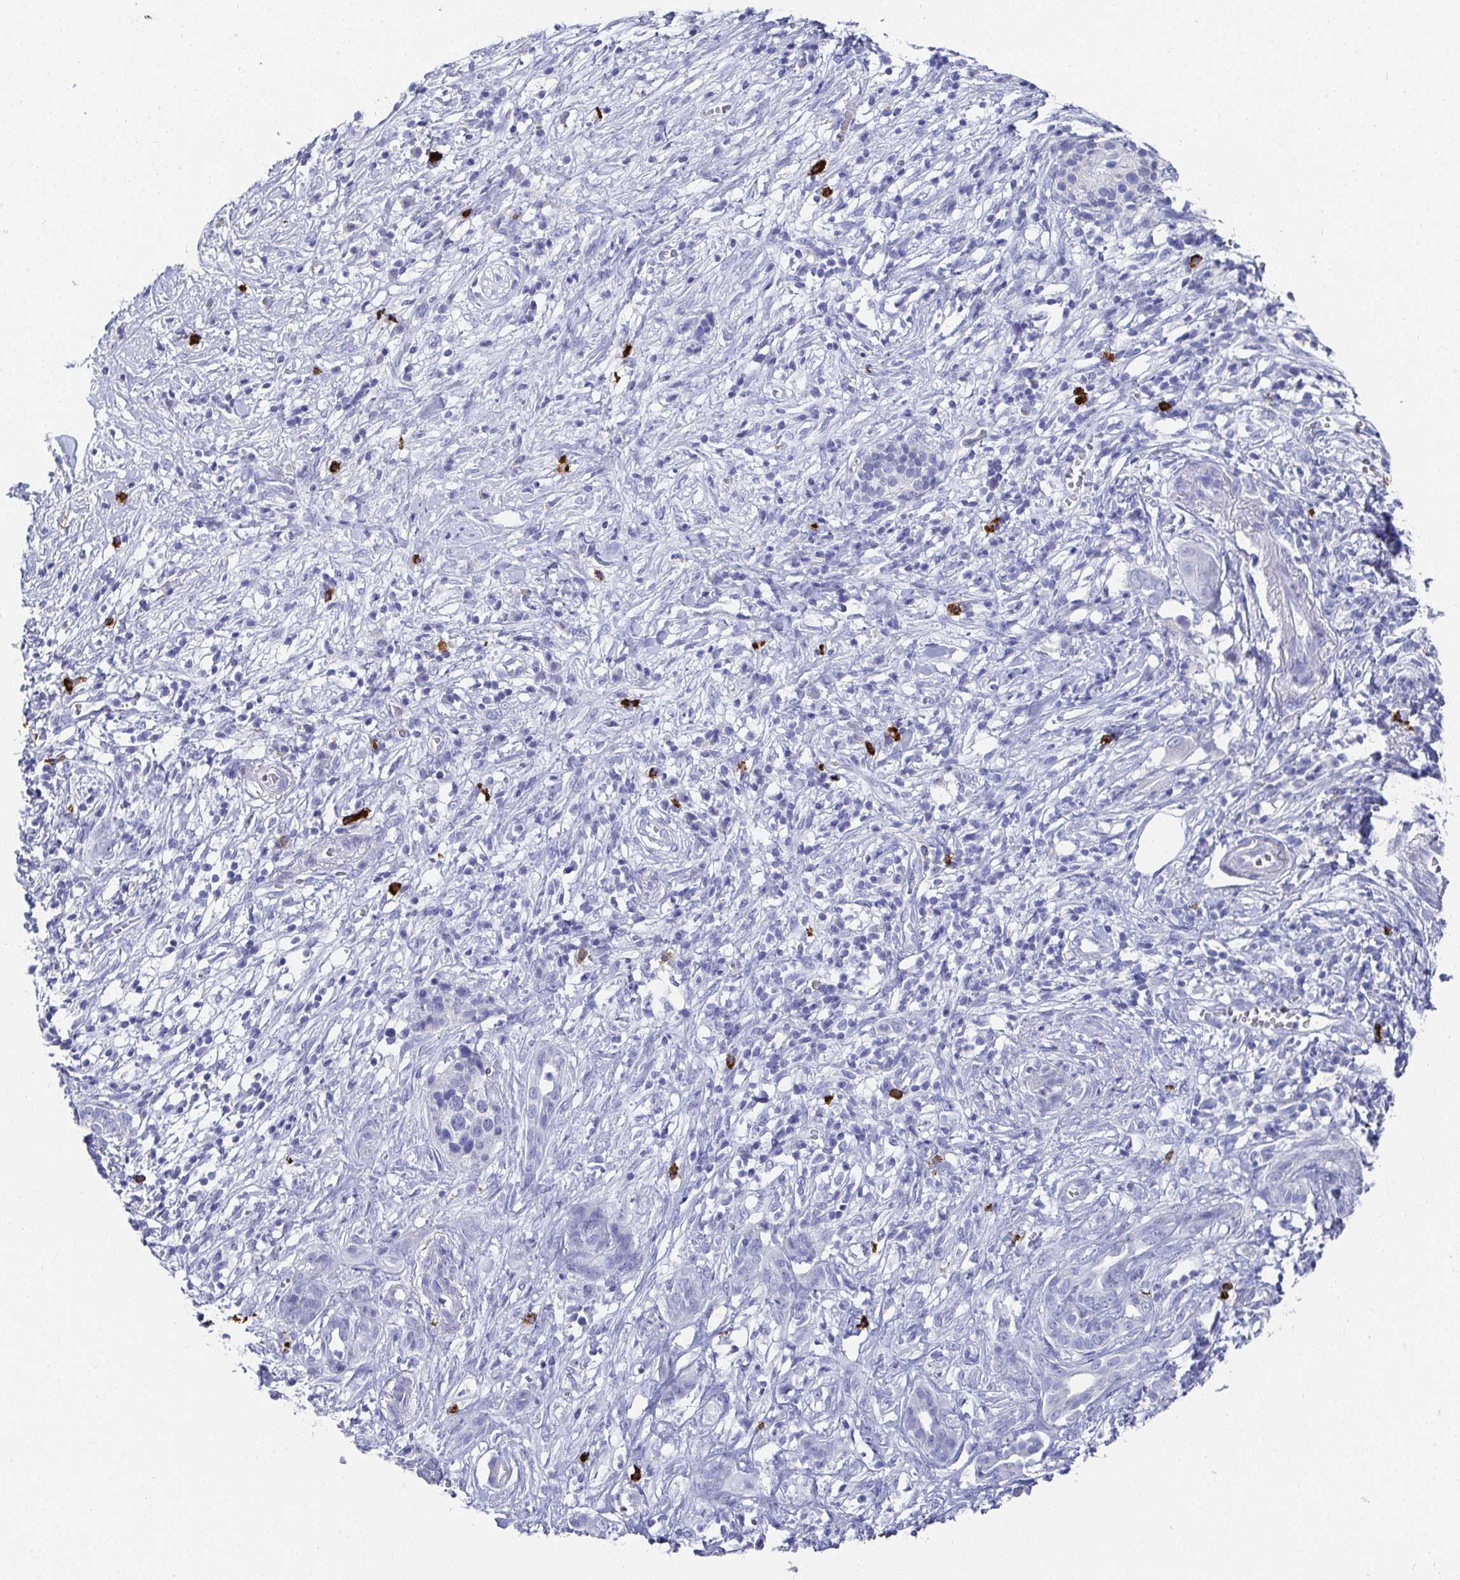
{"staining": {"intensity": "negative", "quantity": "none", "location": "none"}, "tissue": "pancreatic cancer", "cell_type": "Tumor cells", "image_type": "cancer", "snomed": [{"axis": "morphology", "description": "Adenocarcinoma, NOS"}, {"axis": "topography", "description": "Pancreas"}], "caption": "IHC histopathology image of pancreatic cancer stained for a protein (brown), which displays no positivity in tumor cells.", "gene": "GRIA1", "patient": {"sex": "male", "age": 61}}